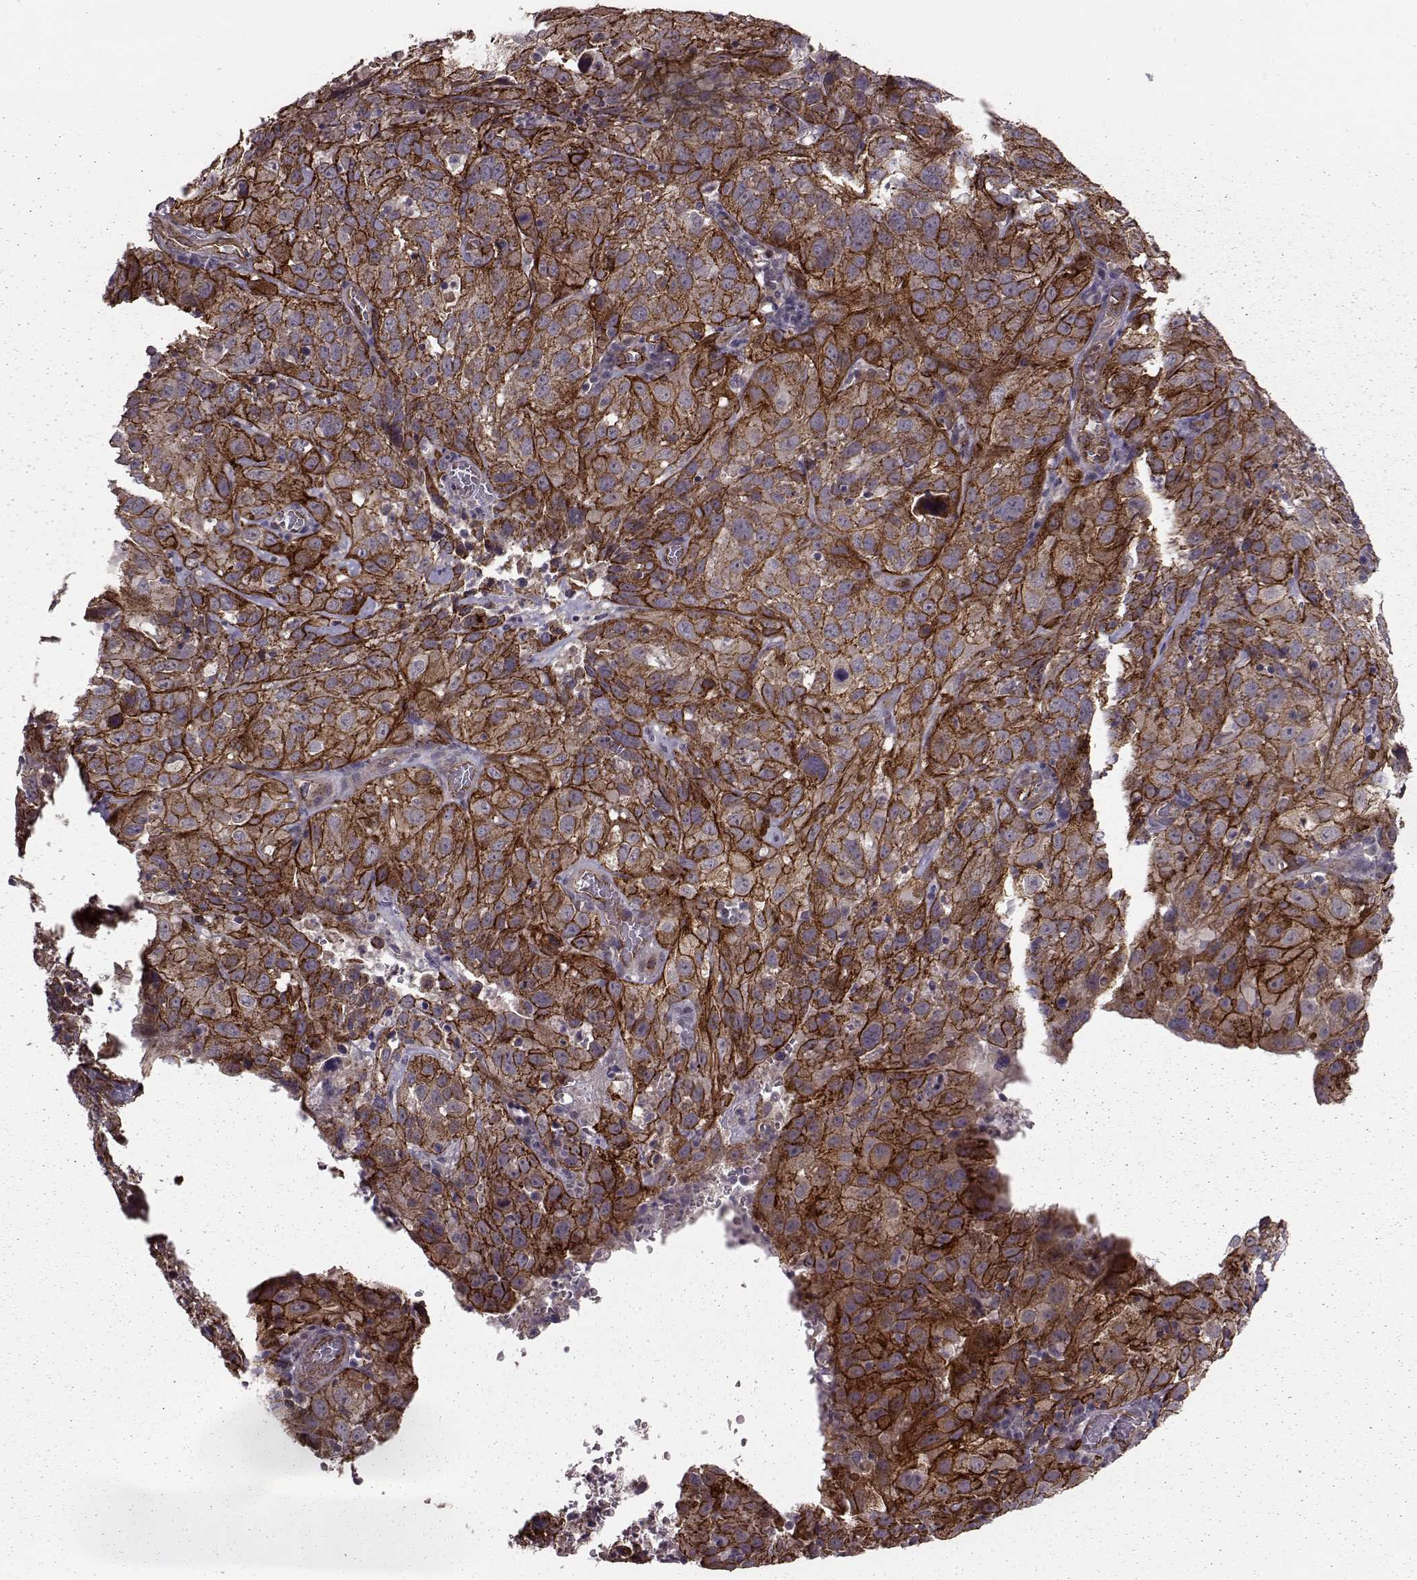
{"staining": {"intensity": "strong", "quantity": ">75%", "location": "cytoplasmic/membranous"}, "tissue": "cervical cancer", "cell_type": "Tumor cells", "image_type": "cancer", "snomed": [{"axis": "morphology", "description": "Squamous cell carcinoma, NOS"}, {"axis": "topography", "description": "Cervix"}], "caption": "A micrograph showing strong cytoplasmic/membranous expression in approximately >75% of tumor cells in squamous cell carcinoma (cervical), as visualized by brown immunohistochemical staining.", "gene": "SYNPO", "patient": {"sex": "female", "age": 32}}